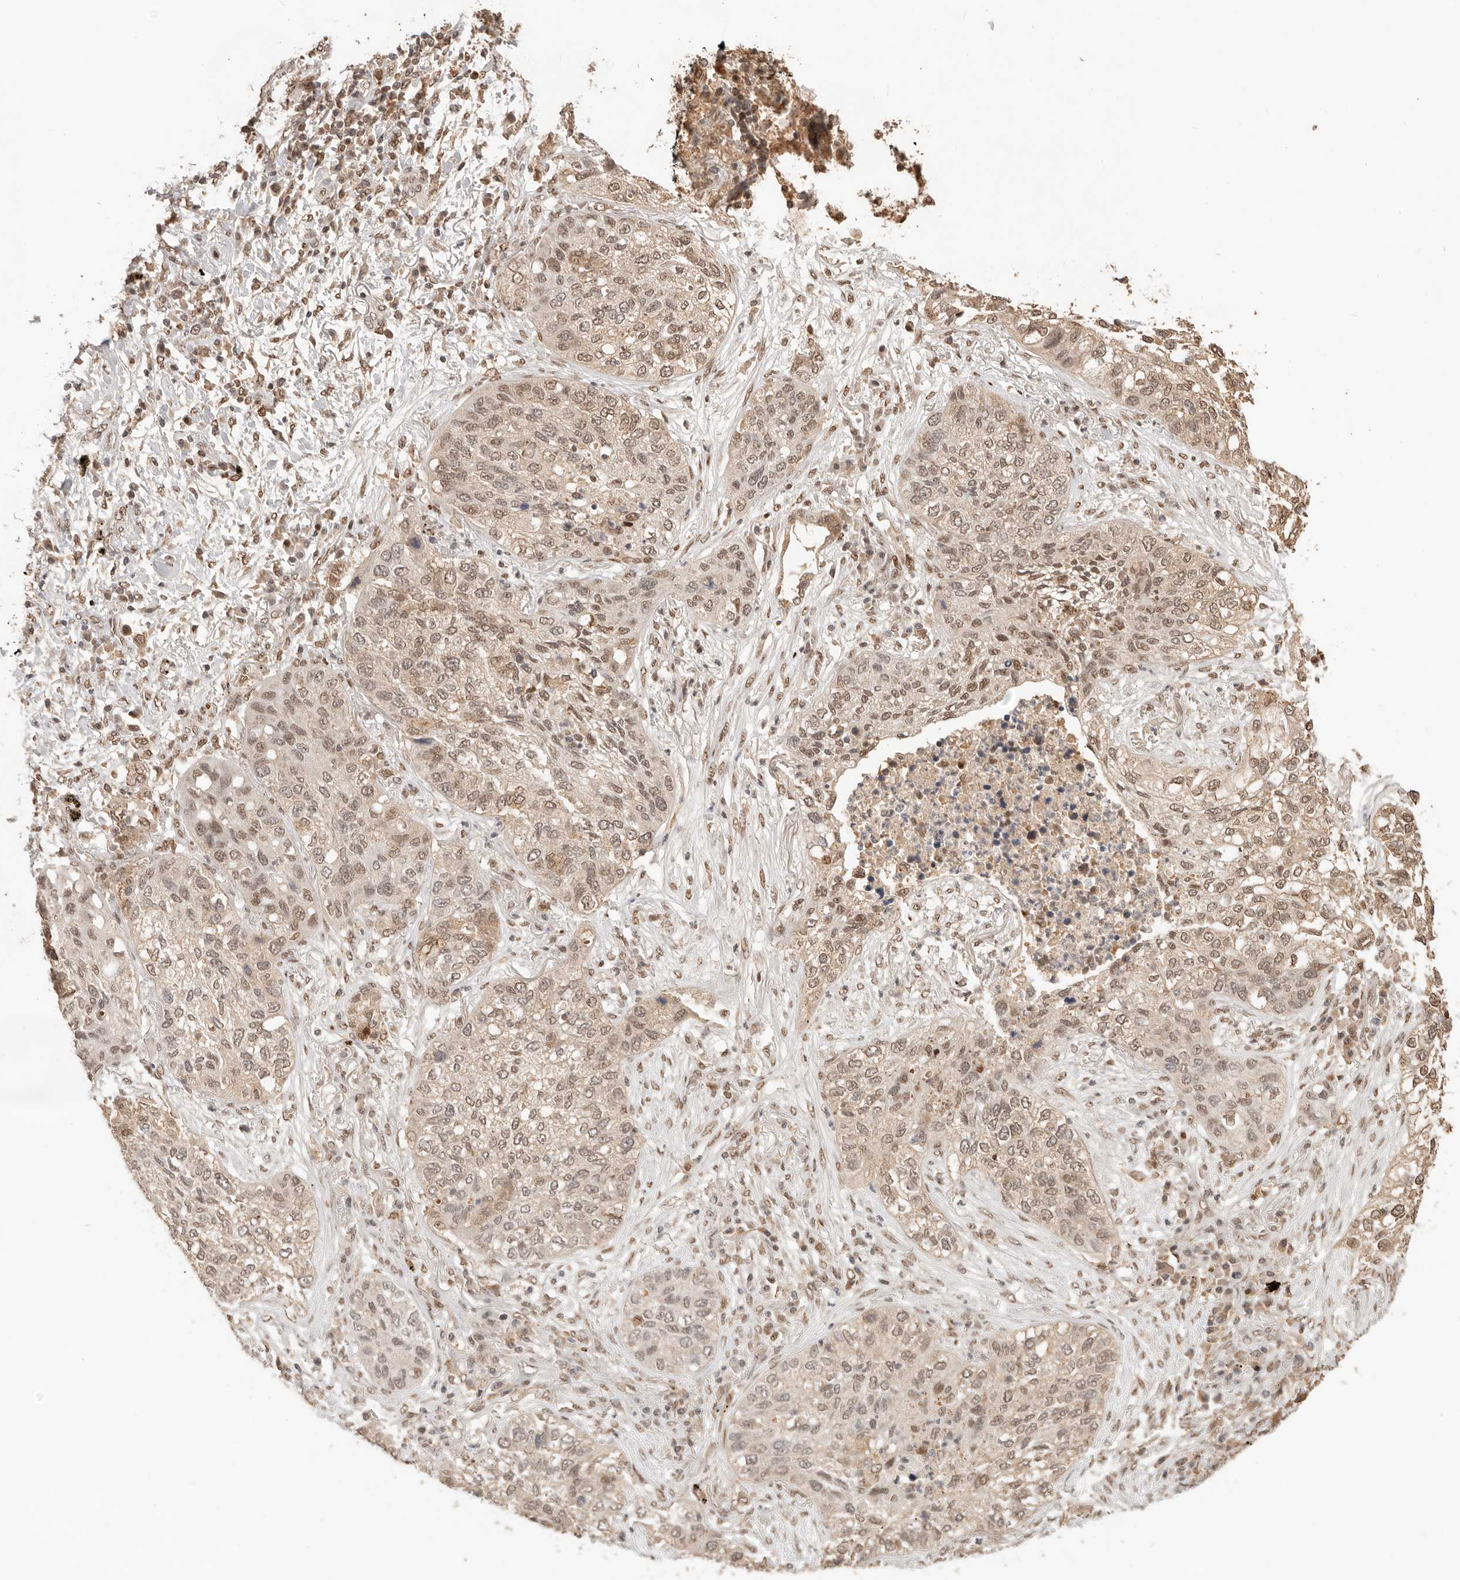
{"staining": {"intensity": "moderate", "quantity": ">75%", "location": "nuclear"}, "tissue": "lung cancer", "cell_type": "Tumor cells", "image_type": "cancer", "snomed": [{"axis": "morphology", "description": "Squamous cell carcinoma, NOS"}, {"axis": "topography", "description": "Lung"}], "caption": "Moderate nuclear positivity for a protein is identified in approximately >75% of tumor cells of lung cancer (squamous cell carcinoma) using immunohistochemistry.", "gene": "NPAS2", "patient": {"sex": "female", "age": 63}}